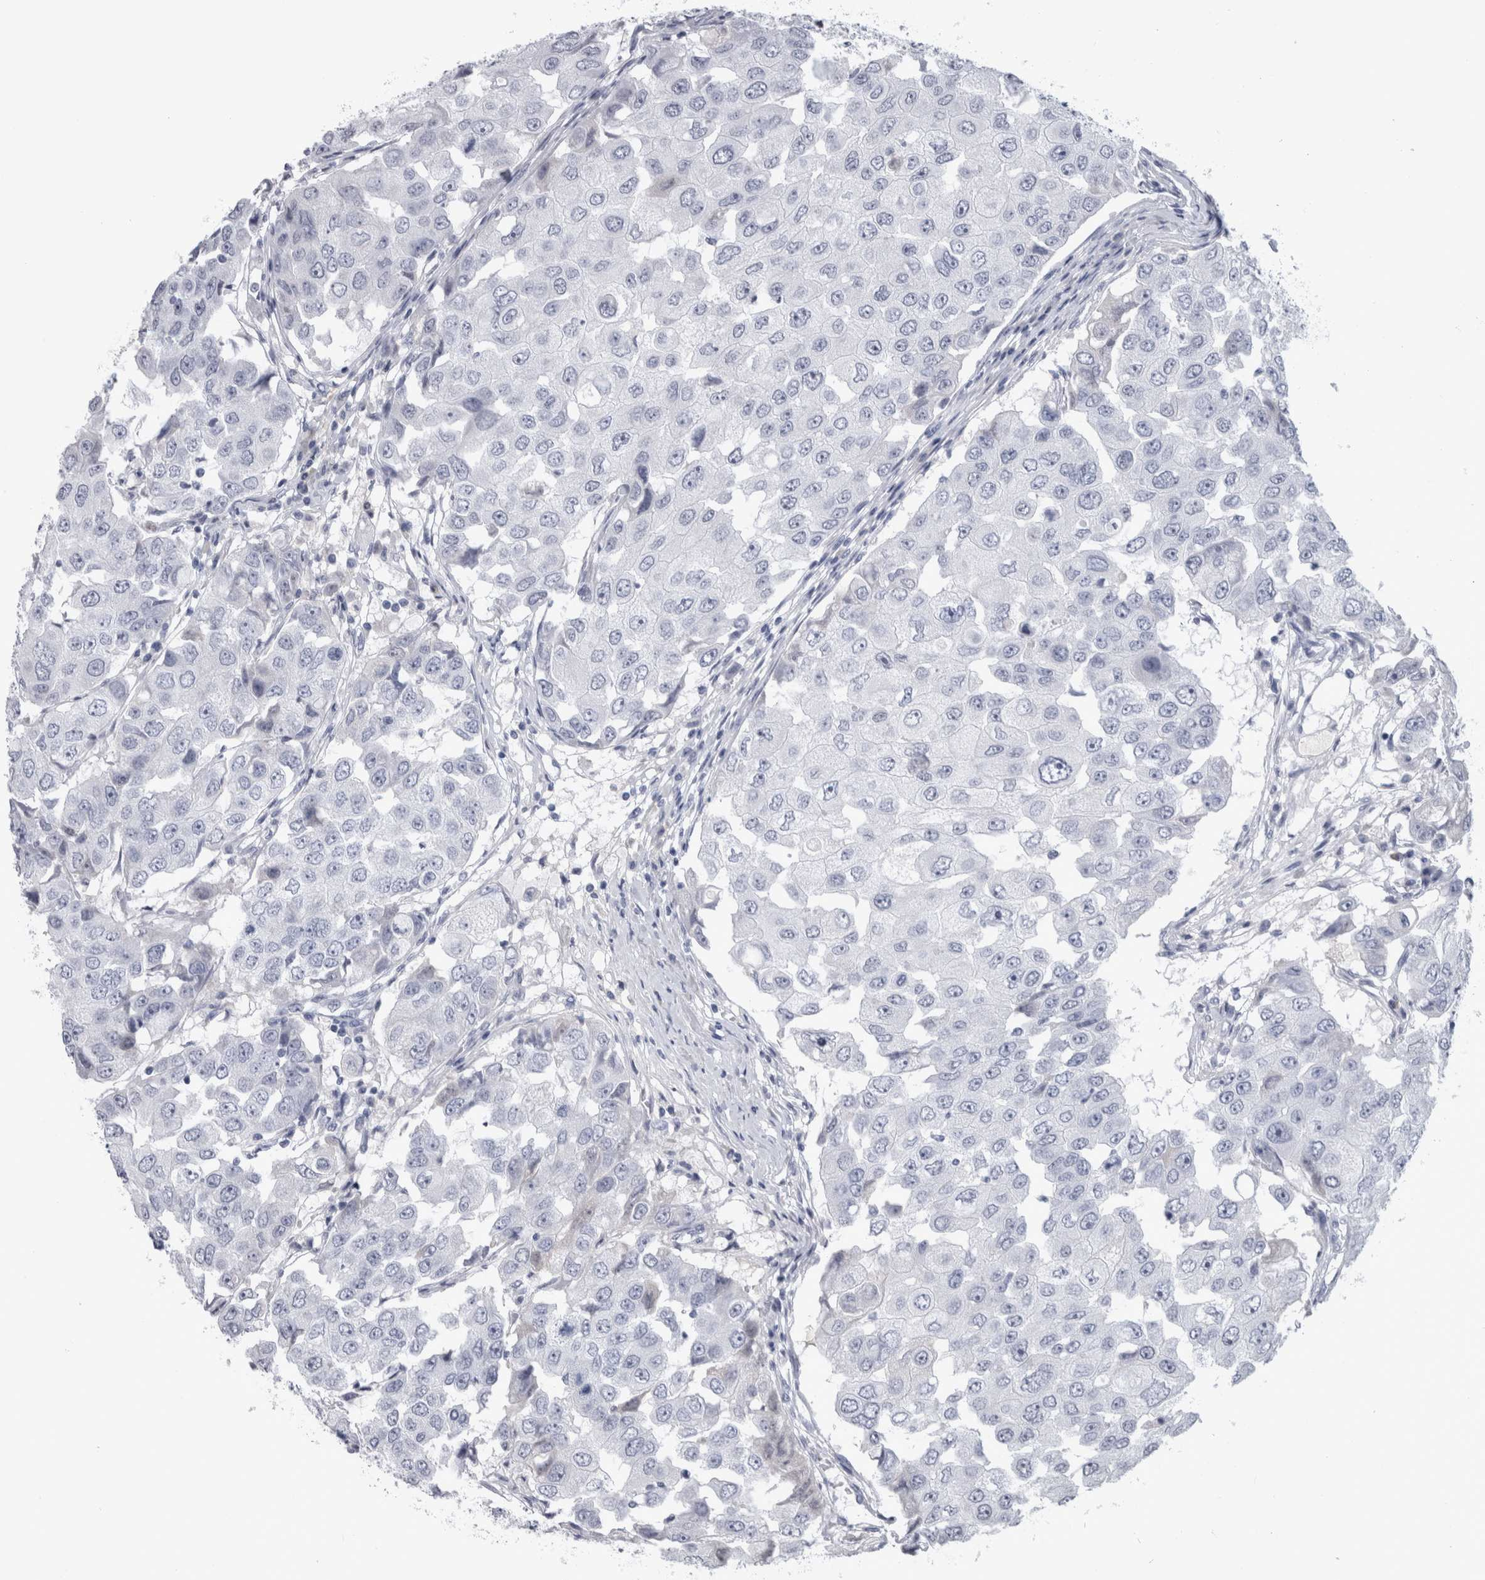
{"staining": {"intensity": "negative", "quantity": "none", "location": "none"}, "tissue": "breast cancer", "cell_type": "Tumor cells", "image_type": "cancer", "snomed": [{"axis": "morphology", "description": "Duct carcinoma"}, {"axis": "topography", "description": "Breast"}], "caption": "Immunohistochemical staining of human intraductal carcinoma (breast) shows no significant staining in tumor cells.", "gene": "PAX5", "patient": {"sex": "female", "age": 27}}